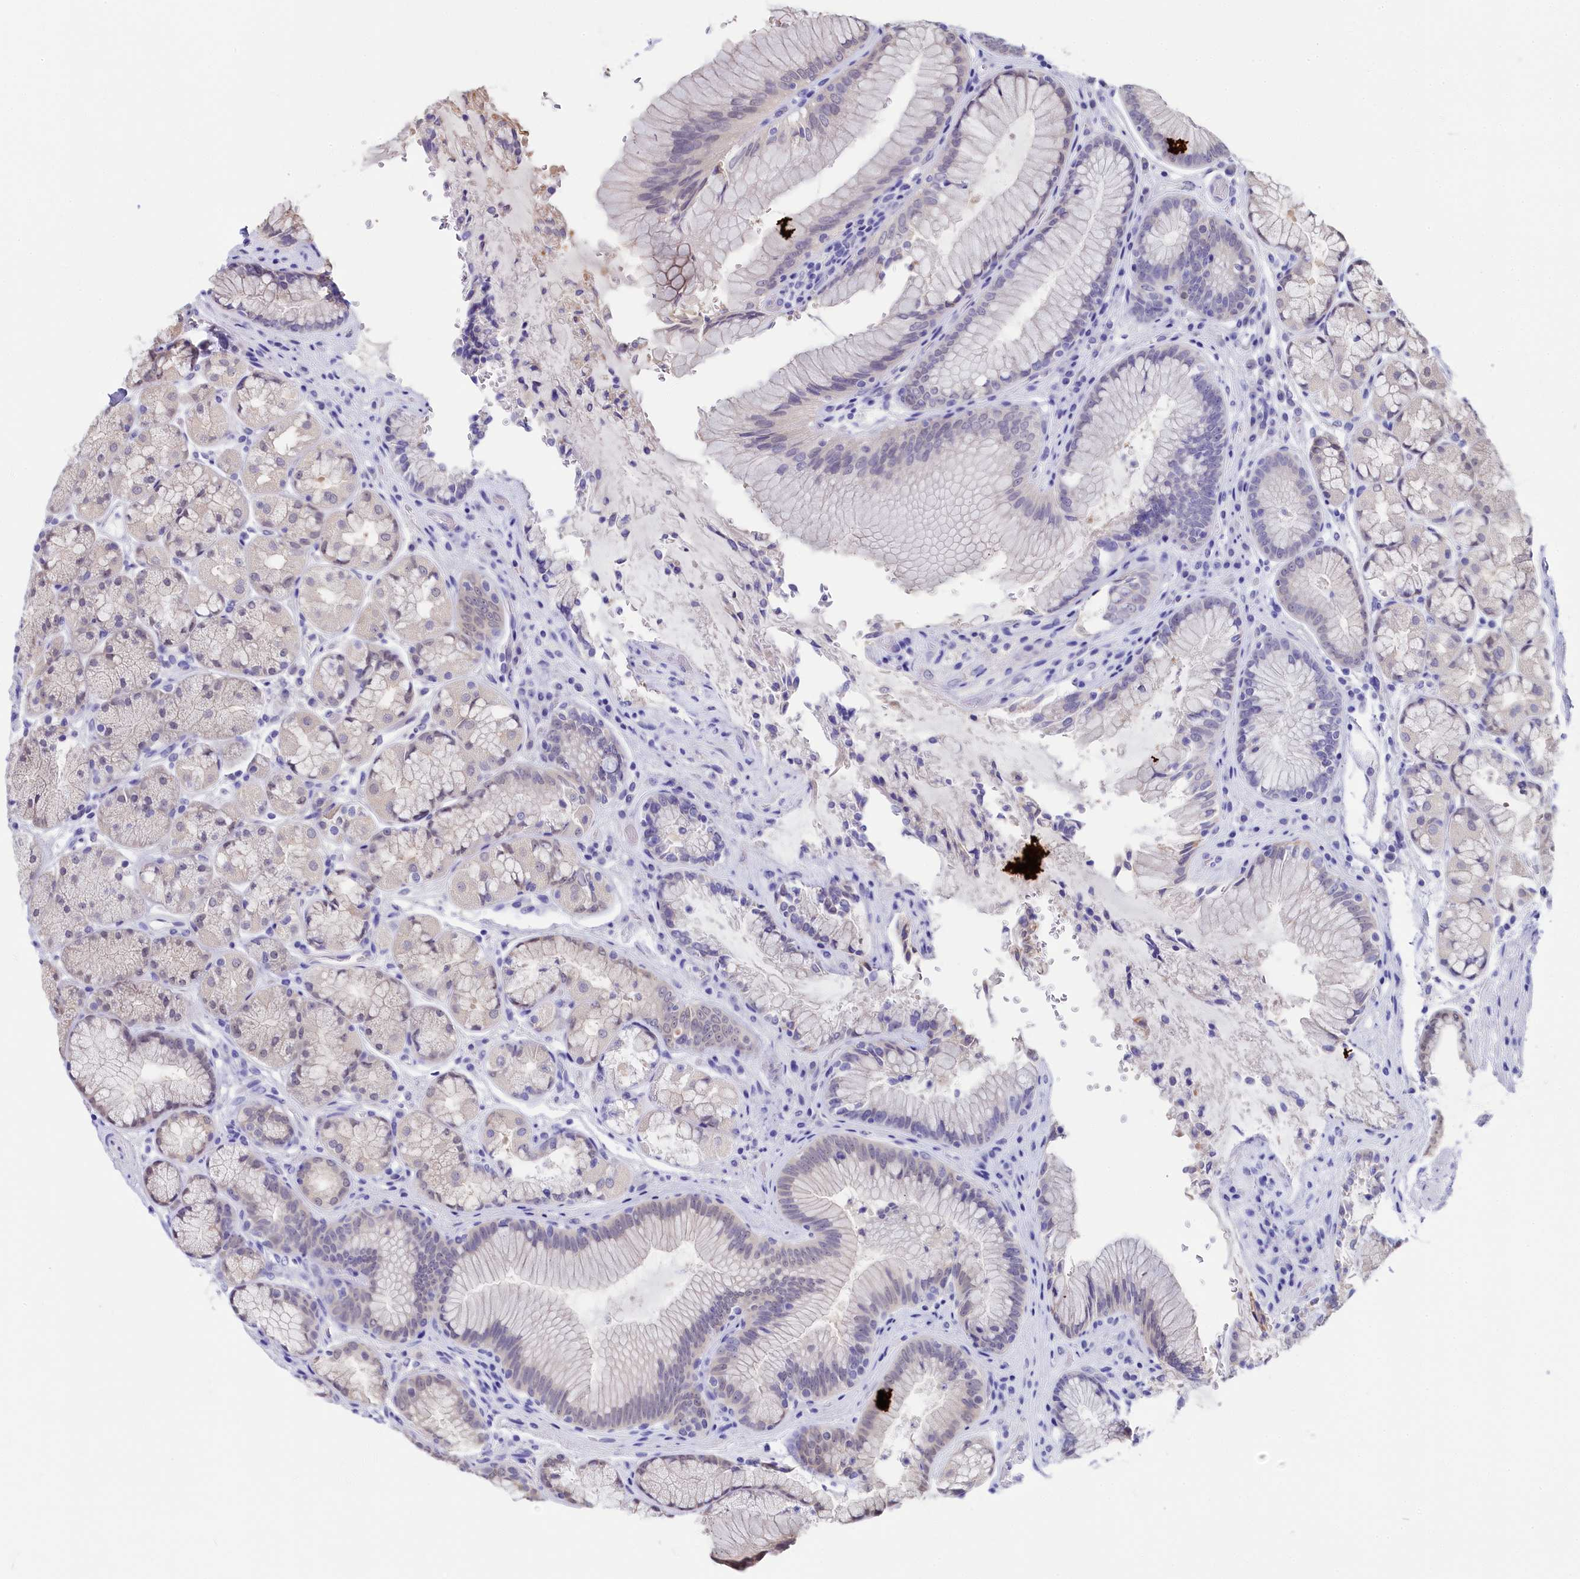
{"staining": {"intensity": "weak", "quantity": "<25%", "location": "cytoplasmic/membranous,nuclear"}, "tissue": "stomach", "cell_type": "Glandular cells", "image_type": "normal", "snomed": [{"axis": "morphology", "description": "Normal tissue, NOS"}, {"axis": "topography", "description": "Stomach"}], "caption": "Photomicrograph shows no protein positivity in glandular cells of benign stomach. (Stains: DAB (3,3'-diaminobenzidine) immunohistochemistry with hematoxylin counter stain, Microscopy: brightfield microscopy at high magnification).", "gene": "C11orf54", "patient": {"sex": "male", "age": 63}}